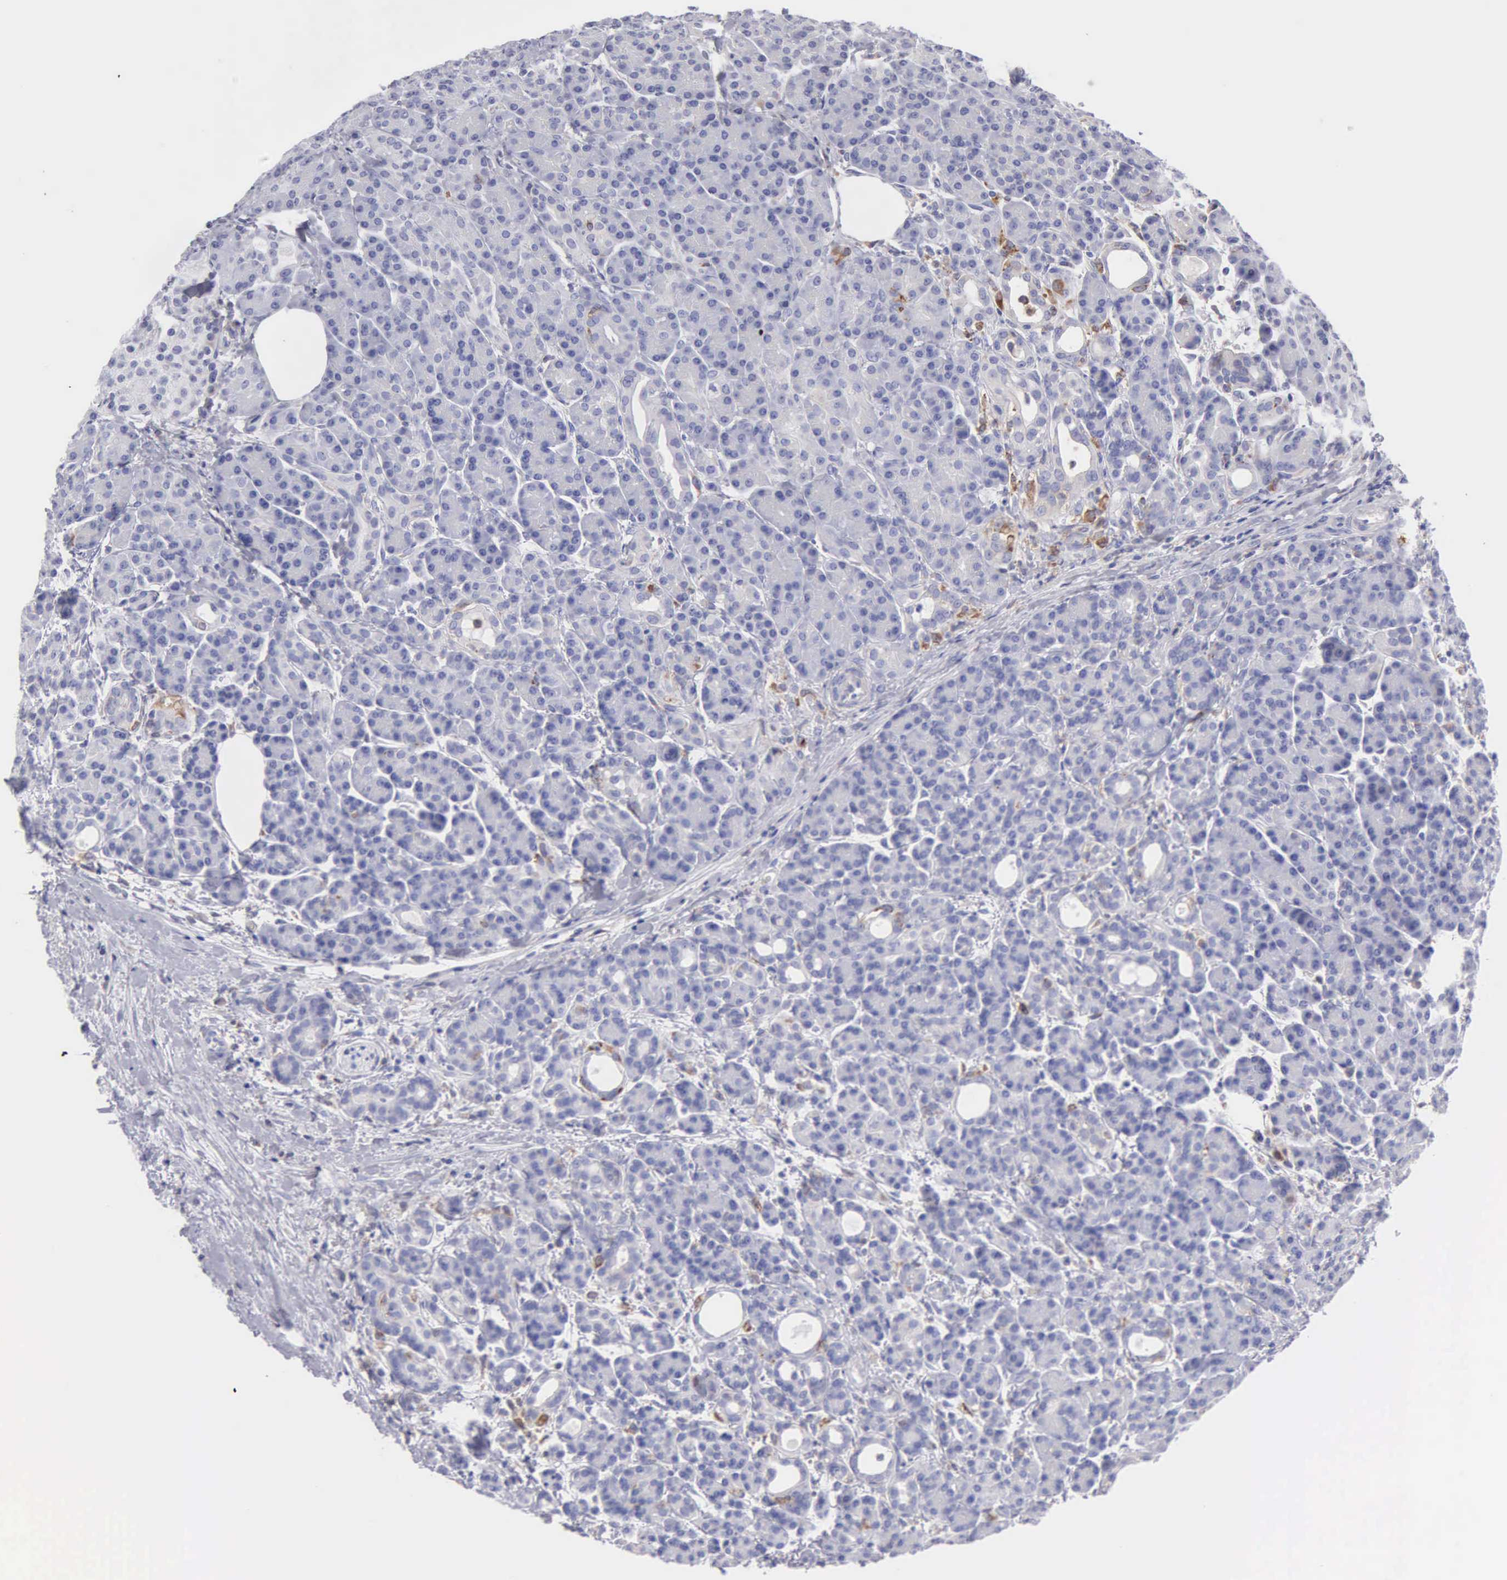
{"staining": {"intensity": "negative", "quantity": "none", "location": "none"}, "tissue": "pancreas", "cell_type": "Exocrine glandular cells", "image_type": "normal", "snomed": [{"axis": "morphology", "description": "Normal tissue, NOS"}, {"axis": "topography", "description": "Pancreas"}], "caption": "Human pancreas stained for a protein using immunohistochemistry displays no positivity in exocrine glandular cells.", "gene": "TYRP1", "patient": {"sex": "female", "age": 77}}